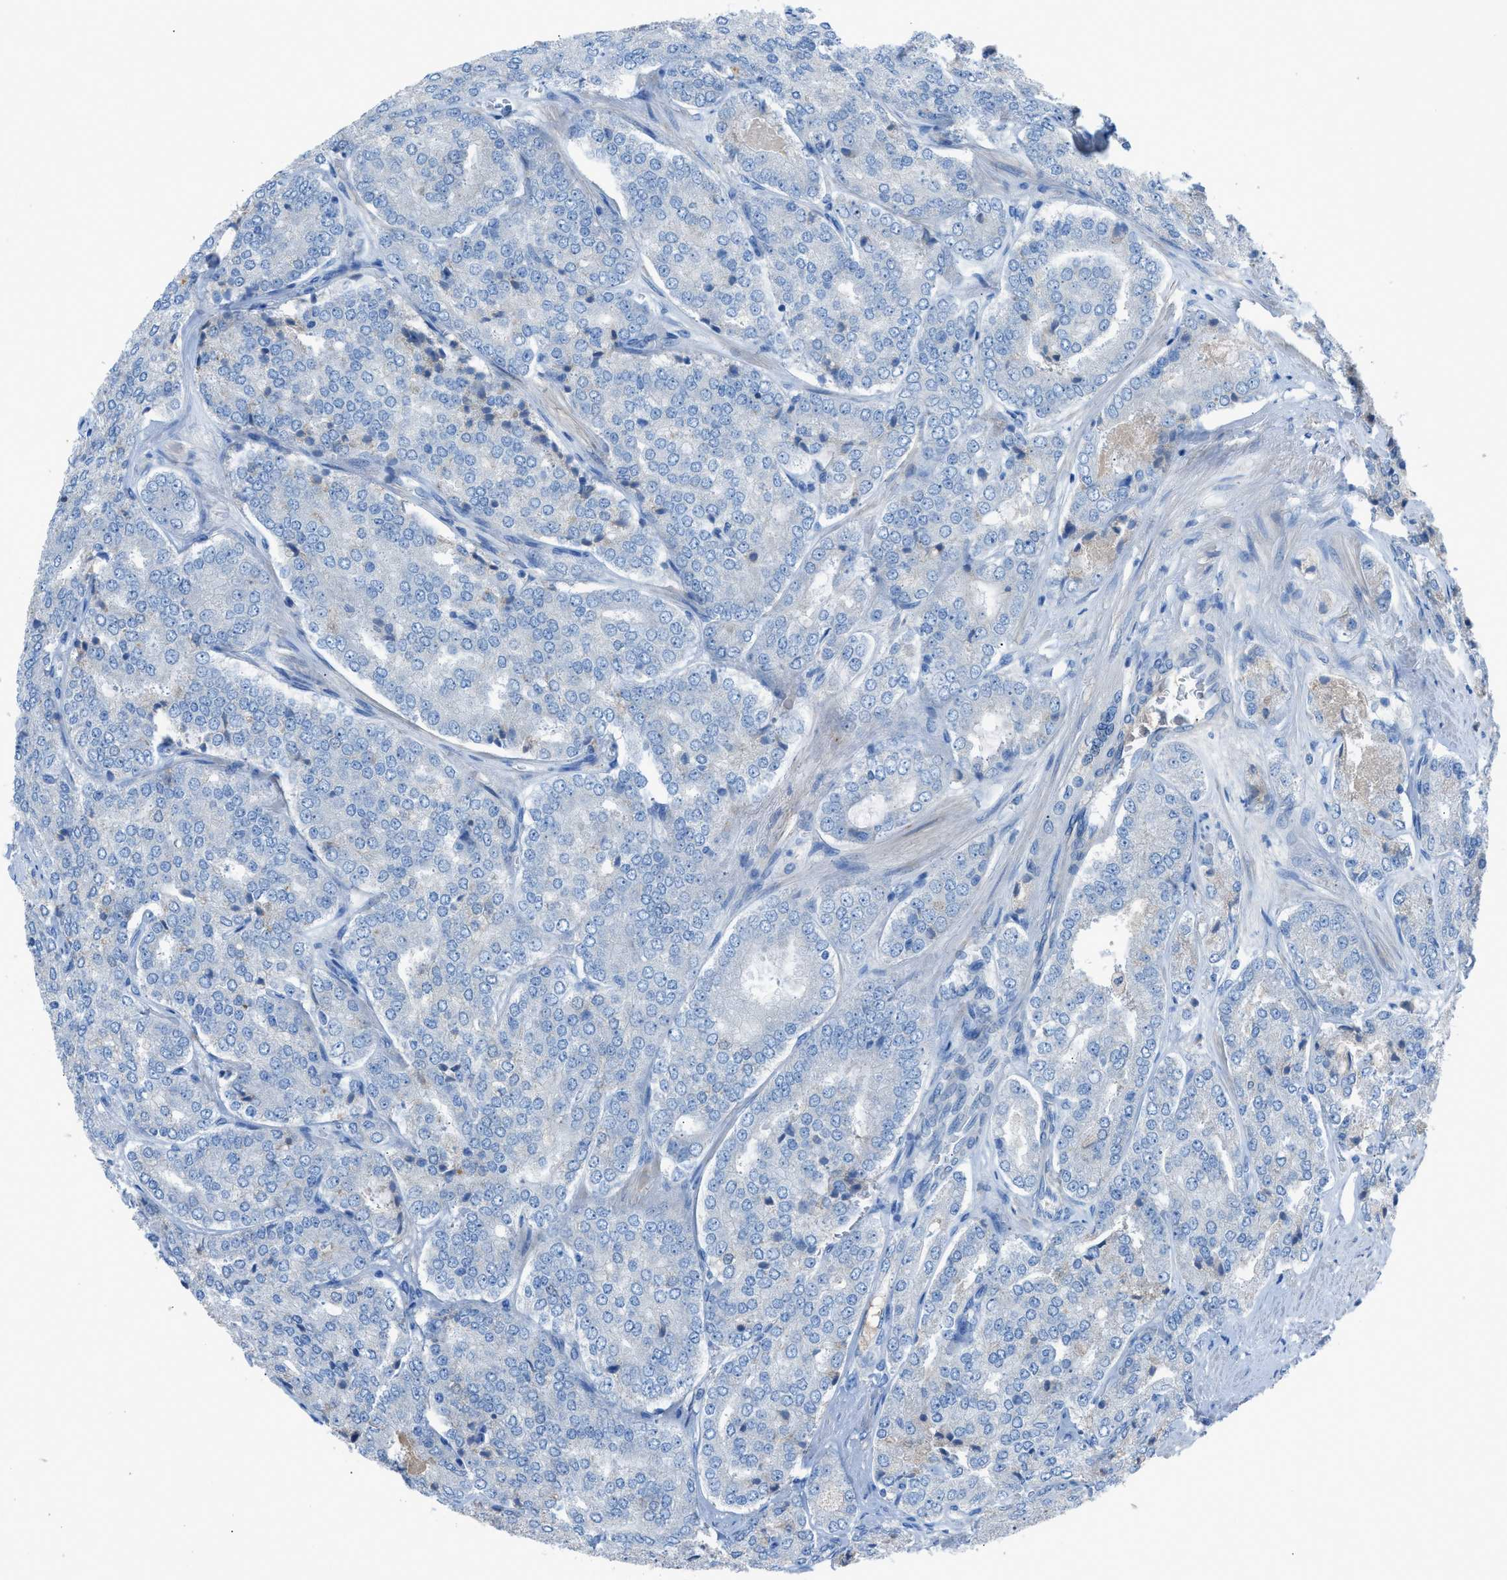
{"staining": {"intensity": "negative", "quantity": "none", "location": "none"}, "tissue": "prostate cancer", "cell_type": "Tumor cells", "image_type": "cancer", "snomed": [{"axis": "morphology", "description": "Adenocarcinoma, High grade"}, {"axis": "topography", "description": "Prostate"}], "caption": "Tumor cells show no significant protein expression in adenocarcinoma (high-grade) (prostate).", "gene": "C5AR2", "patient": {"sex": "male", "age": 65}}